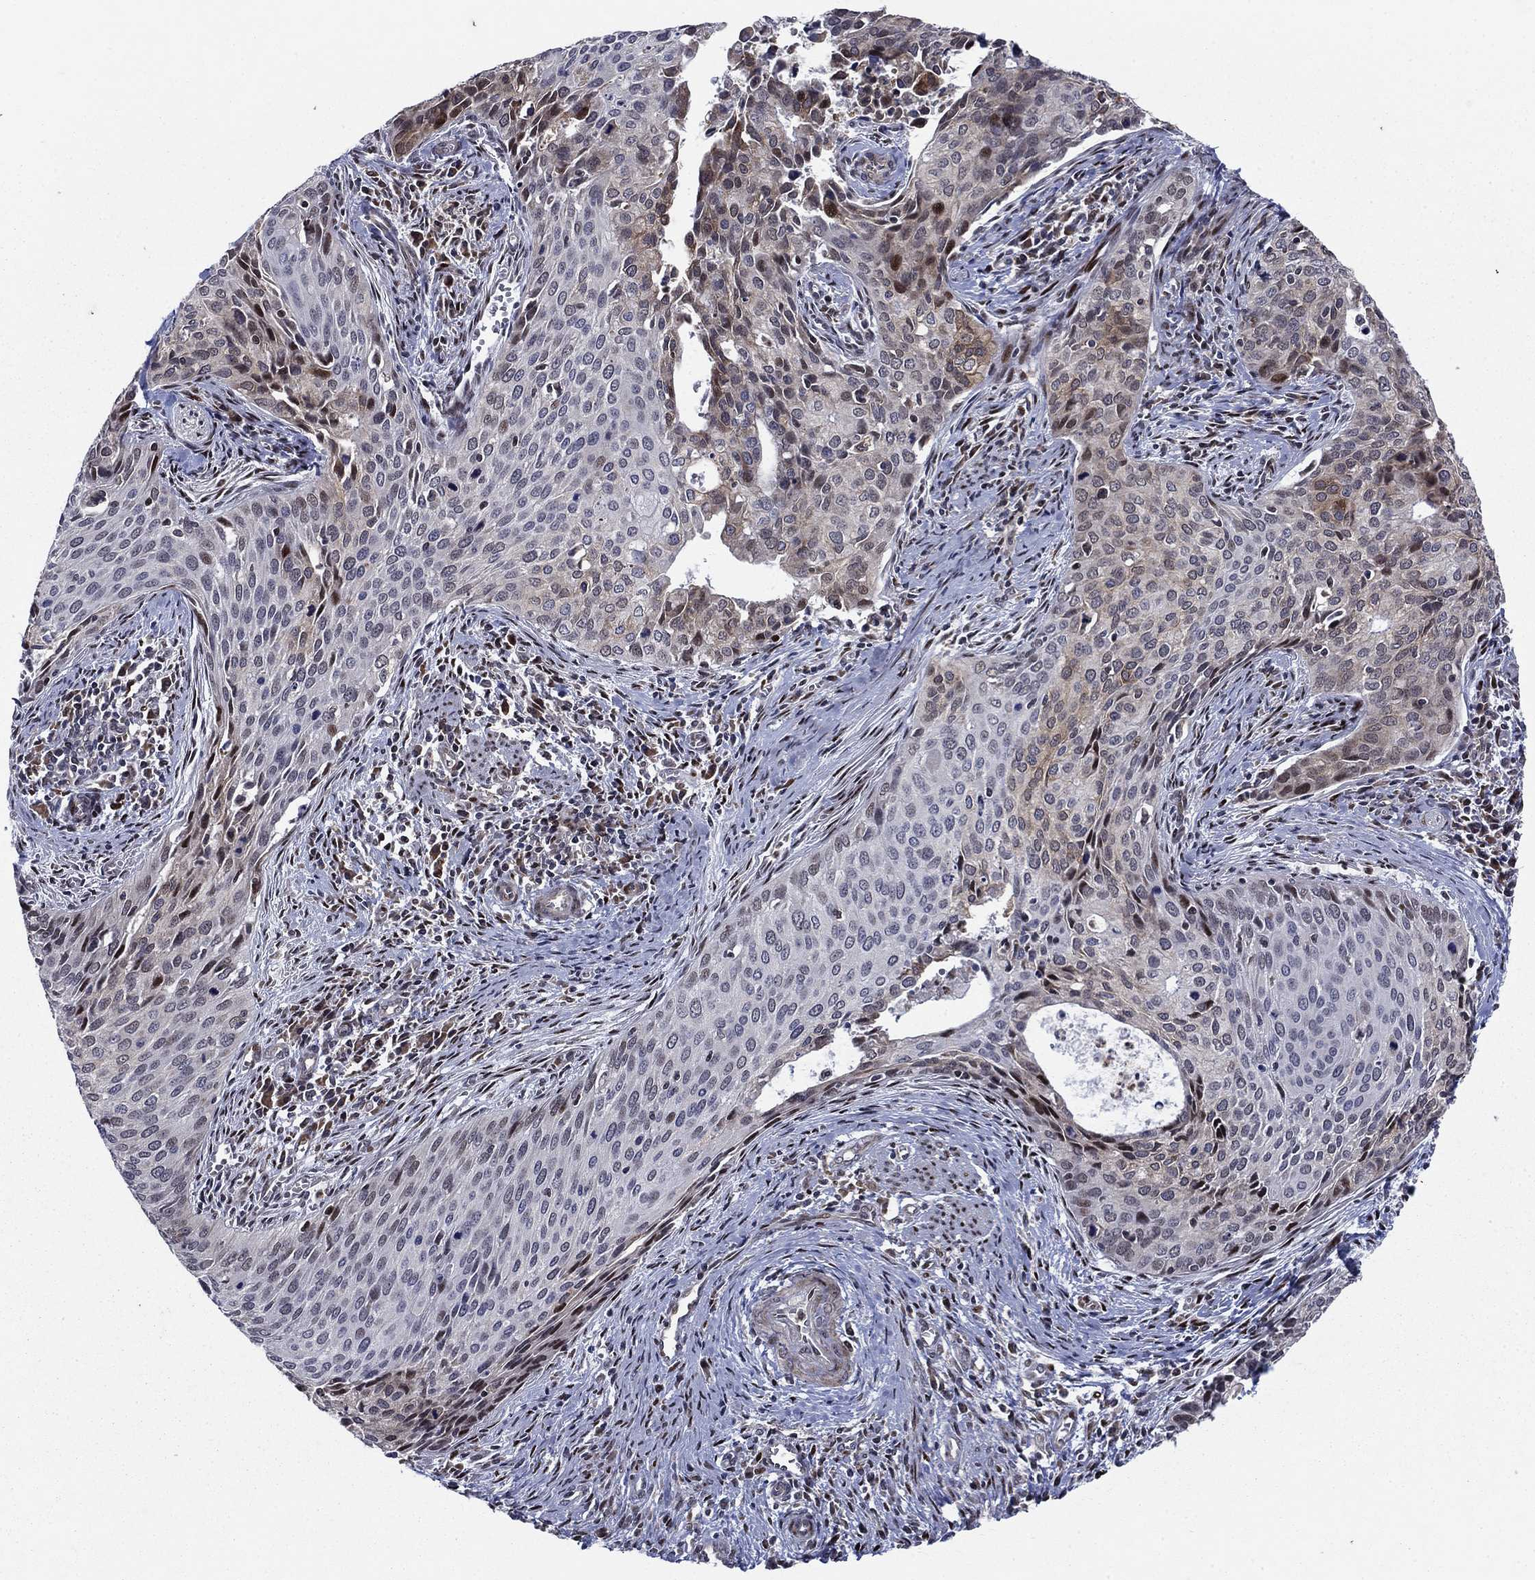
{"staining": {"intensity": "strong", "quantity": "<25%", "location": "cytoplasmic/membranous"}, "tissue": "cervical cancer", "cell_type": "Tumor cells", "image_type": "cancer", "snomed": [{"axis": "morphology", "description": "Squamous cell carcinoma, NOS"}, {"axis": "topography", "description": "Cervix"}], "caption": "Human cervical cancer (squamous cell carcinoma) stained for a protein (brown) demonstrates strong cytoplasmic/membranous positive expression in about <25% of tumor cells.", "gene": "DHRS7", "patient": {"sex": "female", "age": 29}}